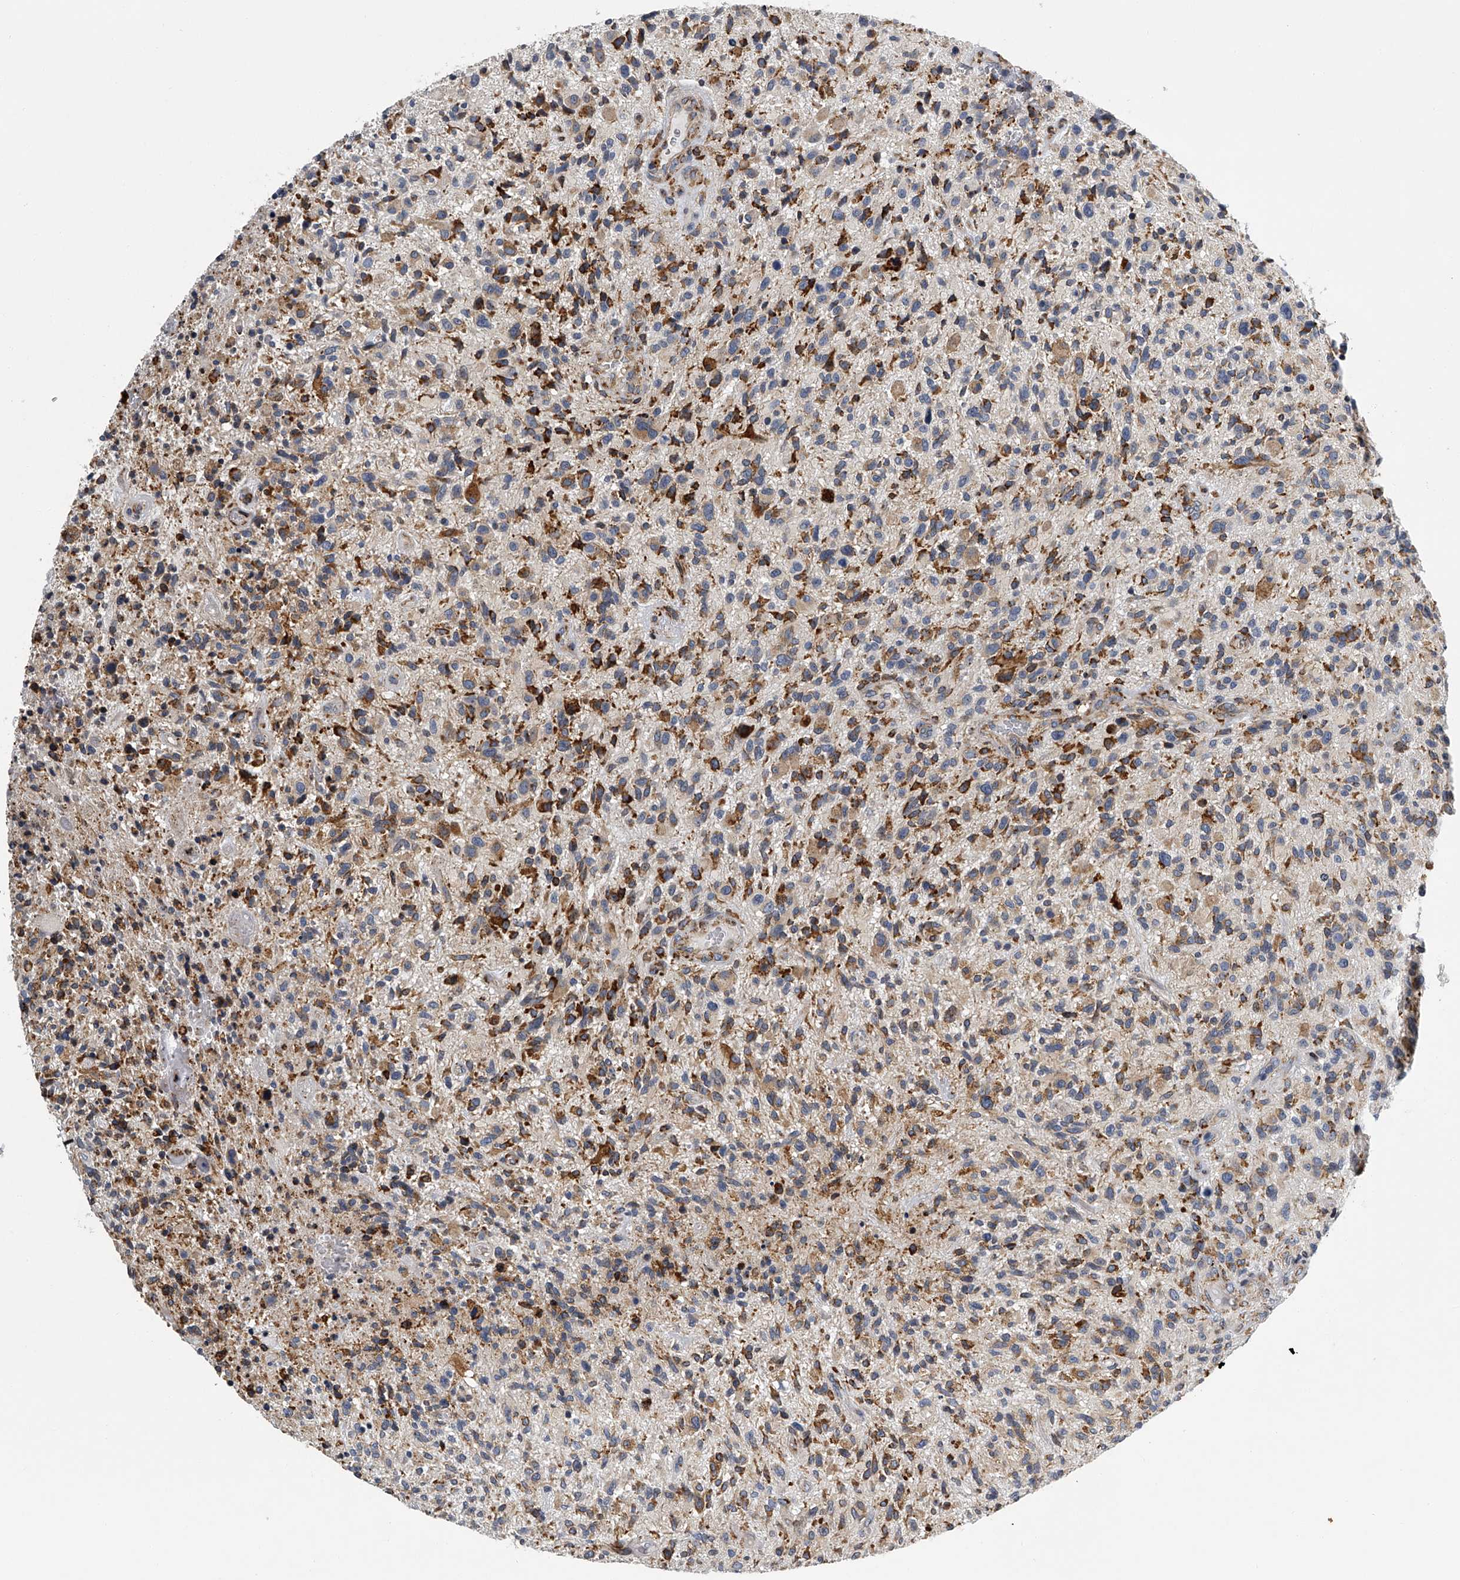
{"staining": {"intensity": "moderate", "quantity": "<25%", "location": "cytoplasmic/membranous"}, "tissue": "glioma", "cell_type": "Tumor cells", "image_type": "cancer", "snomed": [{"axis": "morphology", "description": "Glioma, malignant, High grade"}, {"axis": "topography", "description": "Brain"}], "caption": "Protein expression analysis of malignant glioma (high-grade) reveals moderate cytoplasmic/membranous positivity in approximately <25% of tumor cells. Nuclei are stained in blue.", "gene": "TMEM63C", "patient": {"sex": "male", "age": 47}}